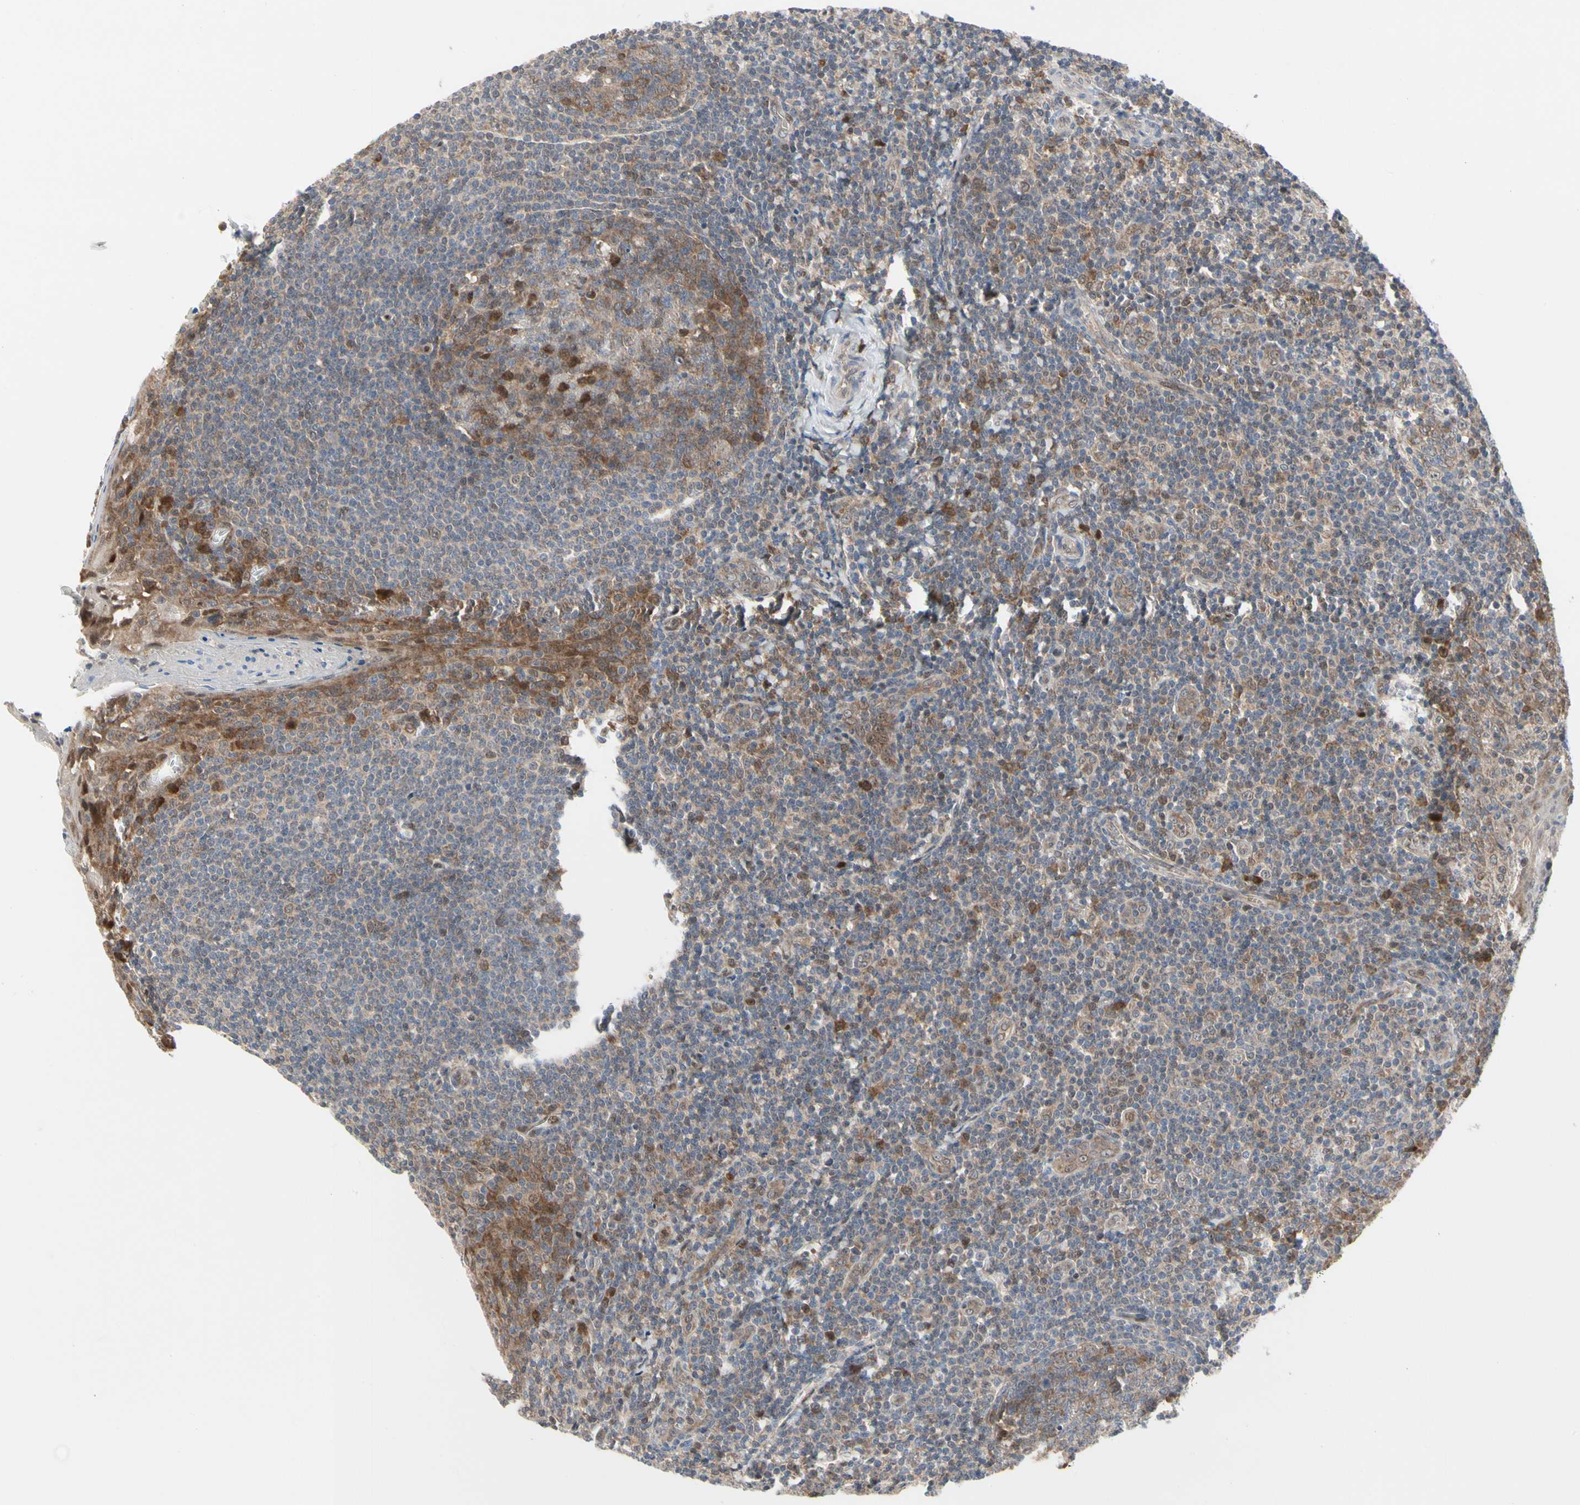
{"staining": {"intensity": "weak", "quantity": ">75%", "location": "cytoplasmic/membranous"}, "tissue": "tonsil", "cell_type": "Germinal center cells", "image_type": "normal", "snomed": [{"axis": "morphology", "description": "Normal tissue, NOS"}, {"axis": "topography", "description": "Tonsil"}], "caption": "Immunohistochemical staining of unremarkable tonsil reveals weak cytoplasmic/membranous protein expression in approximately >75% of germinal center cells. The protein is stained brown, and the nuclei are stained in blue (DAB IHC with brightfield microscopy, high magnification).", "gene": "CDK5", "patient": {"sex": "male", "age": 31}}